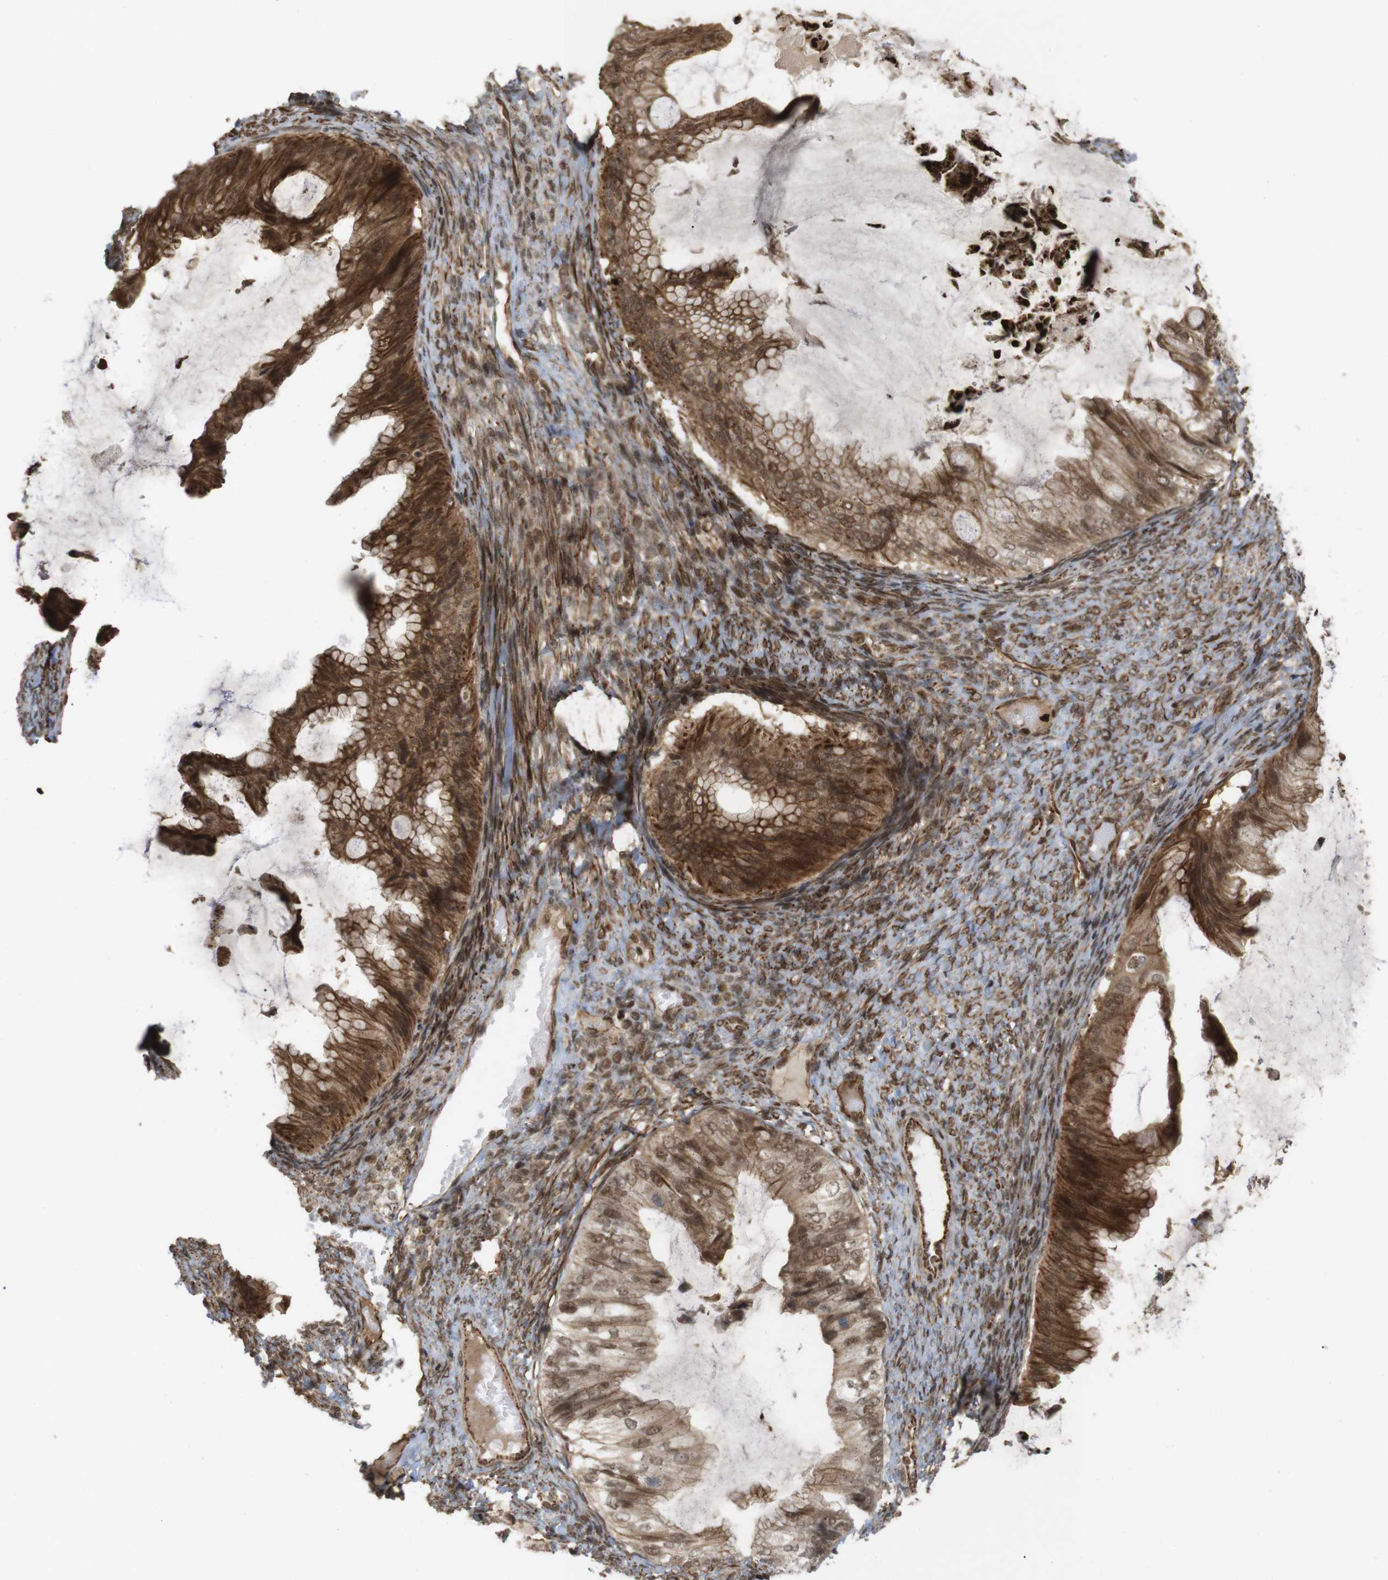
{"staining": {"intensity": "strong", "quantity": ">75%", "location": "cytoplasmic/membranous,nuclear"}, "tissue": "ovarian cancer", "cell_type": "Tumor cells", "image_type": "cancer", "snomed": [{"axis": "morphology", "description": "Cystadenocarcinoma, mucinous, NOS"}, {"axis": "topography", "description": "Ovary"}], "caption": "IHC (DAB) staining of ovarian cancer exhibits strong cytoplasmic/membranous and nuclear protein expression in approximately >75% of tumor cells.", "gene": "SP2", "patient": {"sex": "female", "age": 61}}